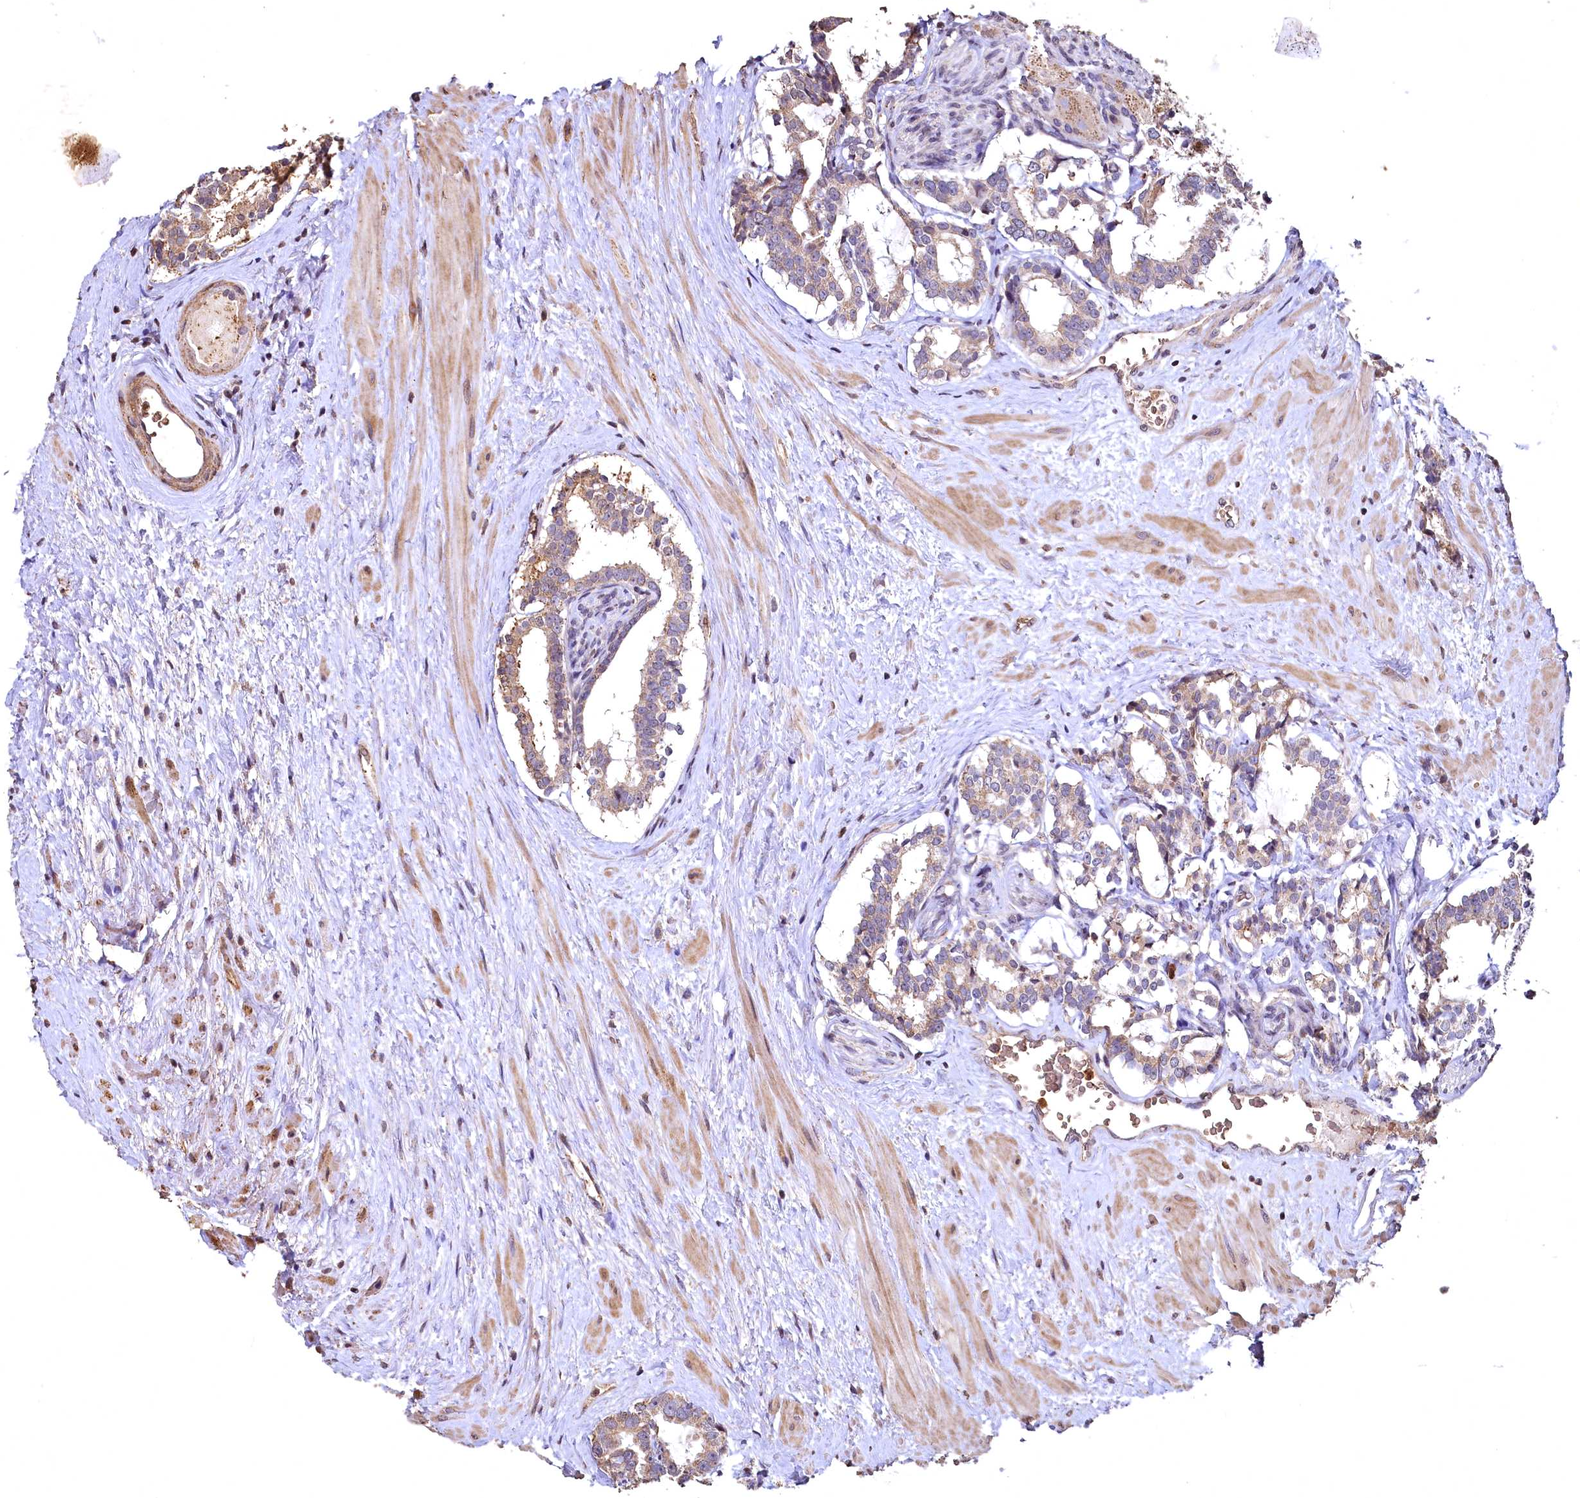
{"staining": {"intensity": "weak", "quantity": ">75%", "location": "cytoplasmic/membranous"}, "tissue": "prostate cancer", "cell_type": "Tumor cells", "image_type": "cancer", "snomed": [{"axis": "morphology", "description": "Adenocarcinoma, High grade"}, {"axis": "topography", "description": "Prostate"}], "caption": "DAB immunohistochemical staining of human prostate high-grade adenocarcinoma displays weak cytoplasmic/membranous protein staining in about >75% of tumor cells.", "gene": "SPTA1", "patient": {"sex": "male", "age": 58}}